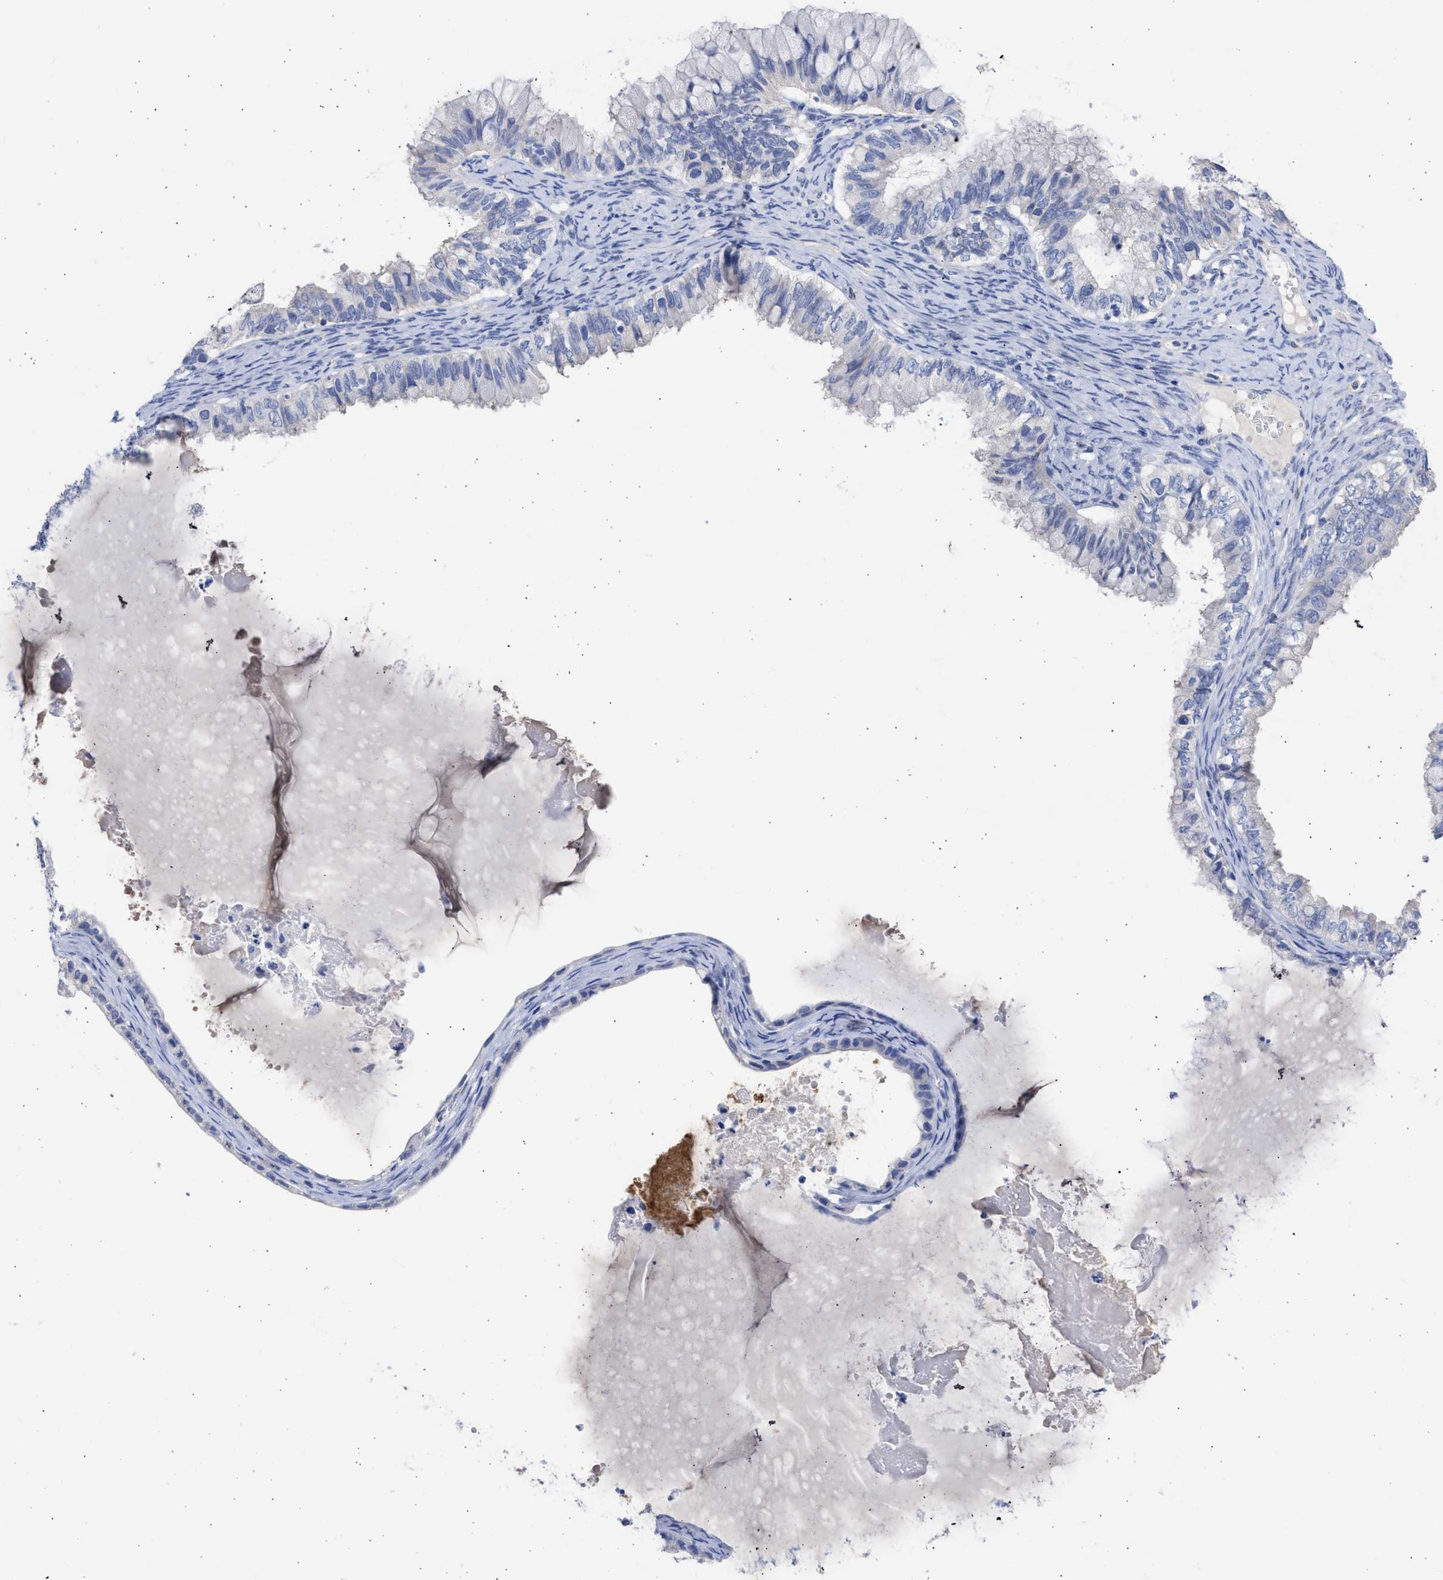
{"staining": {"intensity": "negative", "quantity": "none", "location": "none"}, "tissue": "ovarian cancer", "cell_type": "Tumor cells", "image_type": "cancer", "snomed": [{"axis": "morphology", "description": "Cystadenocarcinoma, mucinous, NOS"}, {"axis": "topography", "description": "Ovary"}], "caption": "Human ovarian cancer stained for a protein using immunohistochemistry reveals no positivity in tumor cells.", "gene": "RSPH1", "patient": {"sex": "female", "age": 80}}